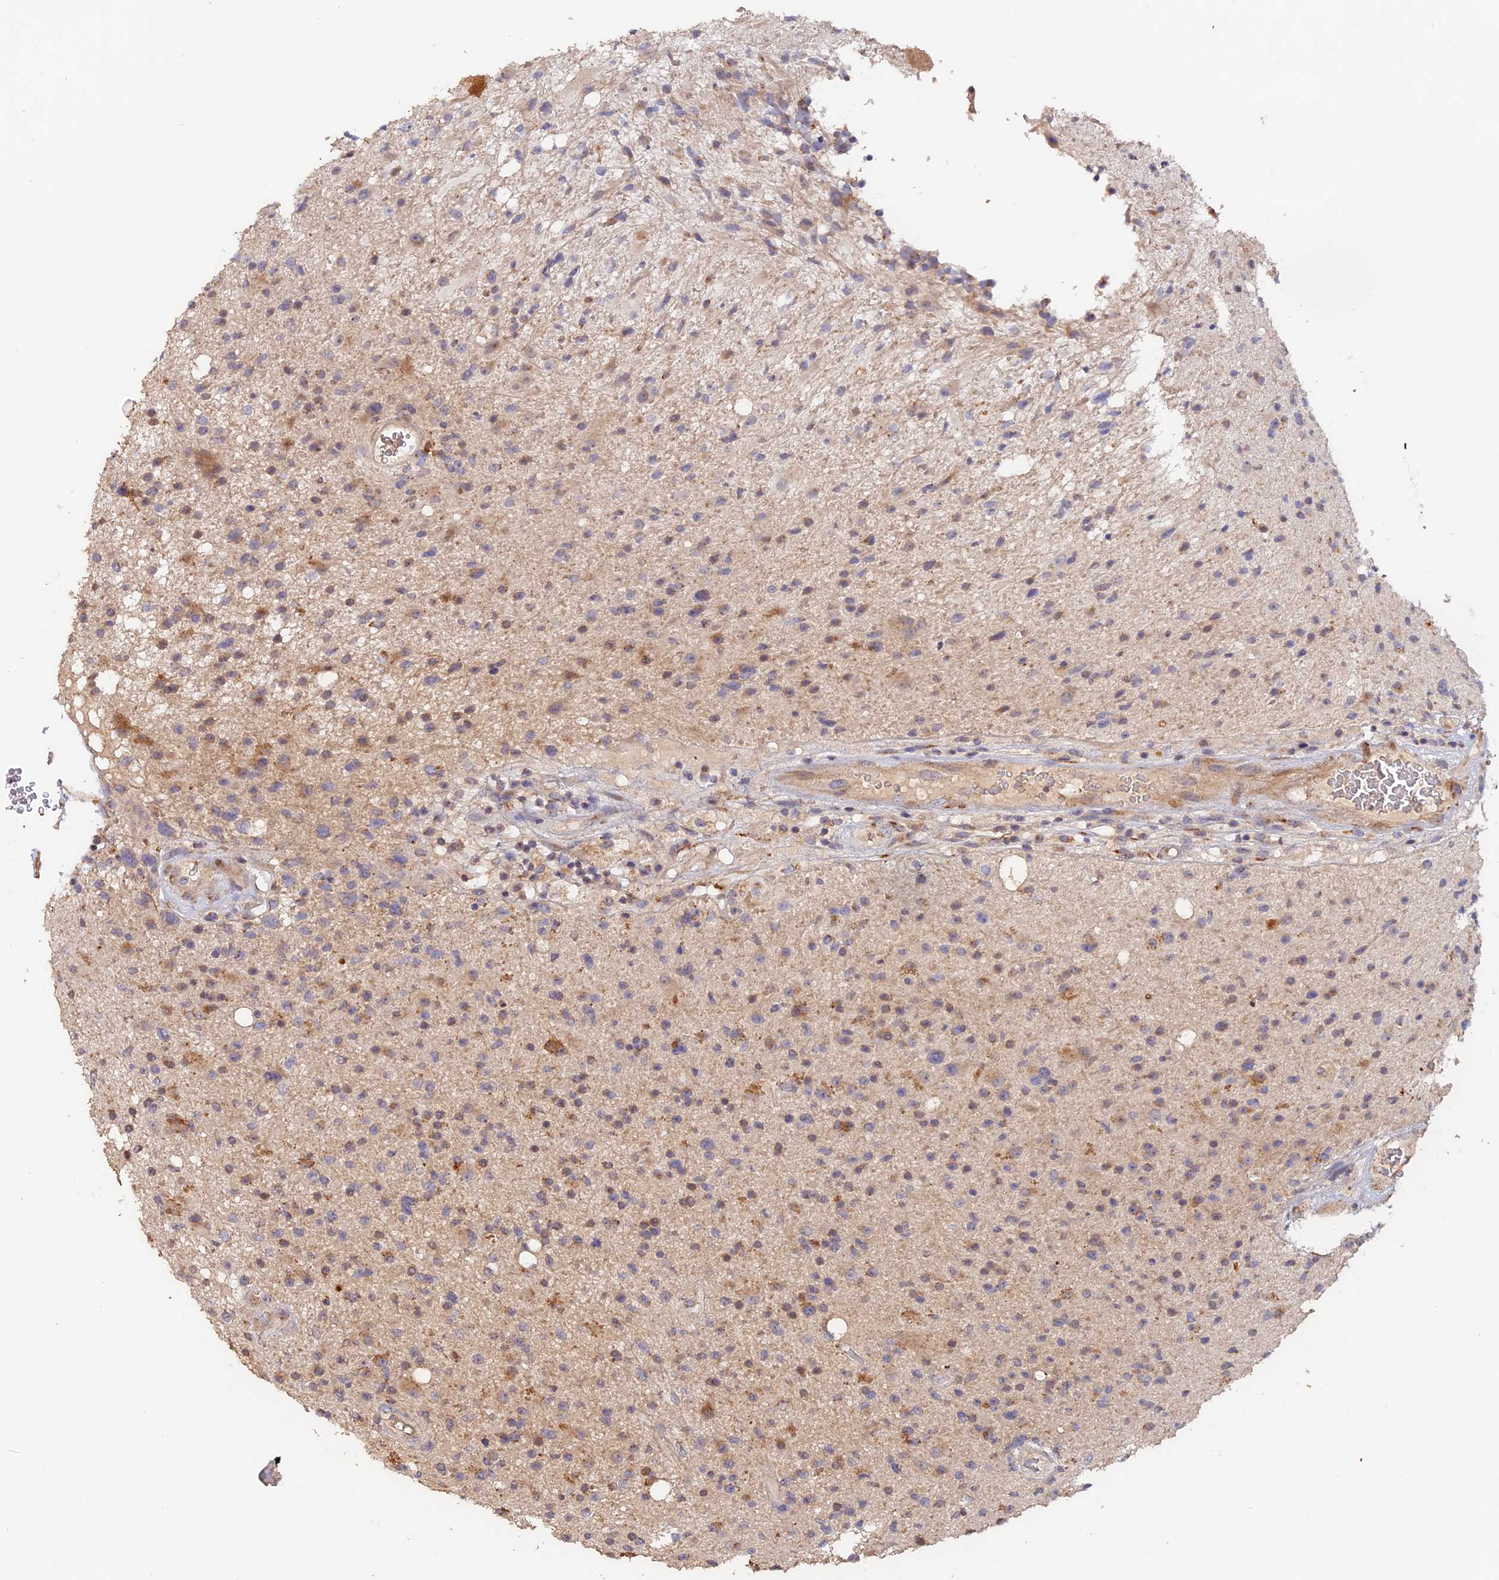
{"staining": {"intensity": "weak", "quantity": "<25%", "location": "cytoplasmic/membranous"}, "tissue": "glioma", "cell_type": "Tumor cells", "image_type": "cancer", "snomed": [{"axis": "morphology", "description": "Glioma, malignant, High grade"}, {"axis": "topography", "description": "Brain"}], "caption": "Immunohistochemical staining of human malignant high-grade glioma demonstrates no significant positivity in tumor cells.", "gene": "TANGO6", "patient": {"sex": "male", "age": 33}}